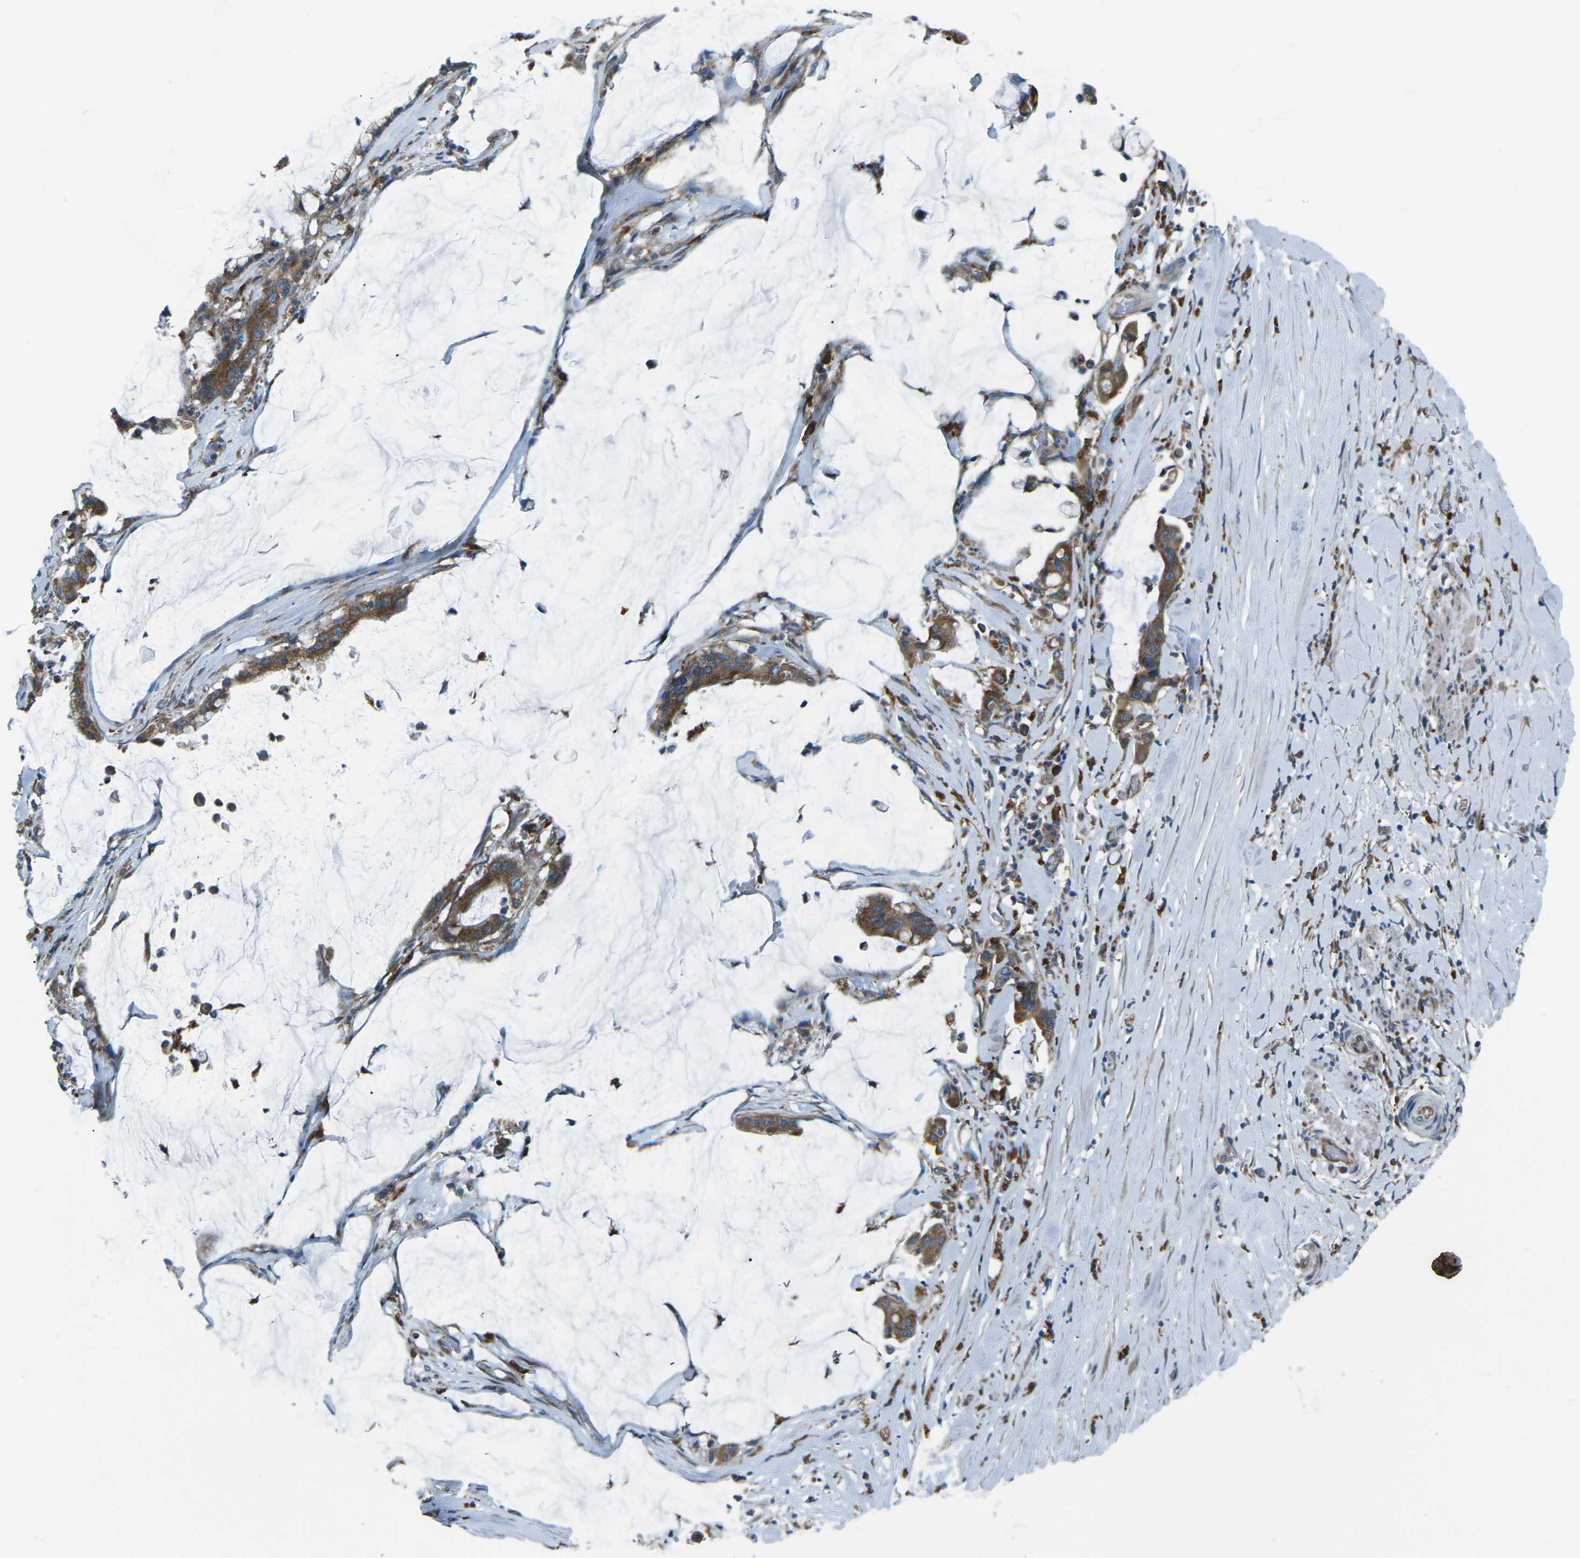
{"staining": {"intensity": "moderate", "quantity": ">75%", "location": "cytoplasmic/membranous"}, "tissue": "pancreatic cancer", "cell_type": "Tumor cells", "image_type": "cancer", "snomed": [{"axis": "morphology", "description": "Adenocarcinoma, NOS"}, {"axis": "topography", "description": "Pancreas"}], "caption": "A high-resolution micrograph shows immunohistochemistry staining of pancreatic cancer, which shows moderate cytoplasmic/membranous positivity in about >75% of tumor cells.", "gene": "CDK17", "patient": {"sex": "male", "age": 41}}